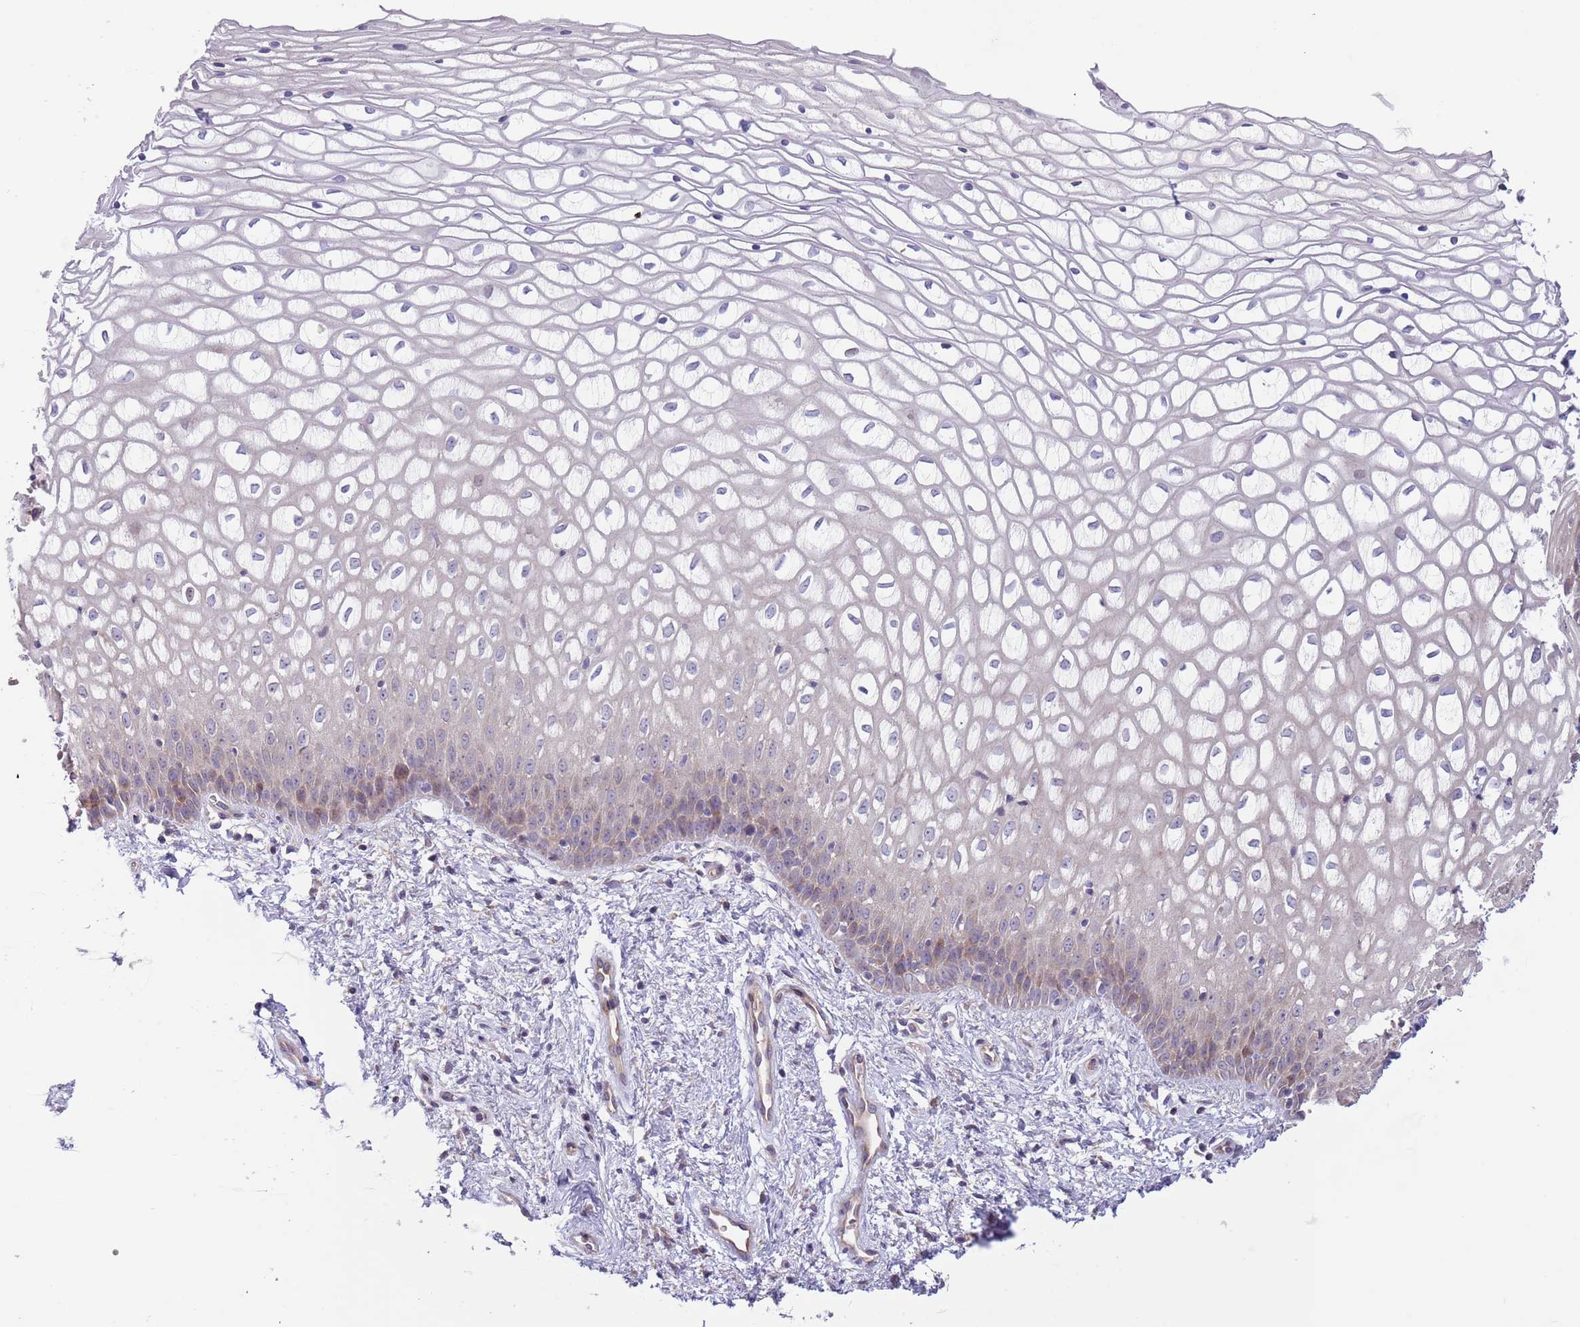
{"staining": {"intensity": "weak", "quantity": "<25%", "location": "cytoplasmic/membranous"}, "tissue": "vagina", "cell_type": "Squamous epithelial cells", "image_type": "normal", "snomed": [{"axis": "morphology", "description": "Normal tissue, NOS"}, {"axis": "topography", "description": "Vagina"}], "caption": "Immunohistochemistry (IHC) image of normal vagina: vagina stained with DAB (3,3'-diaminobenzidine) demonstrates no significant protein expression in squamous epithelial cells.", "gene": "CABYR", "patient": {"sex": "female", "age": 34}}